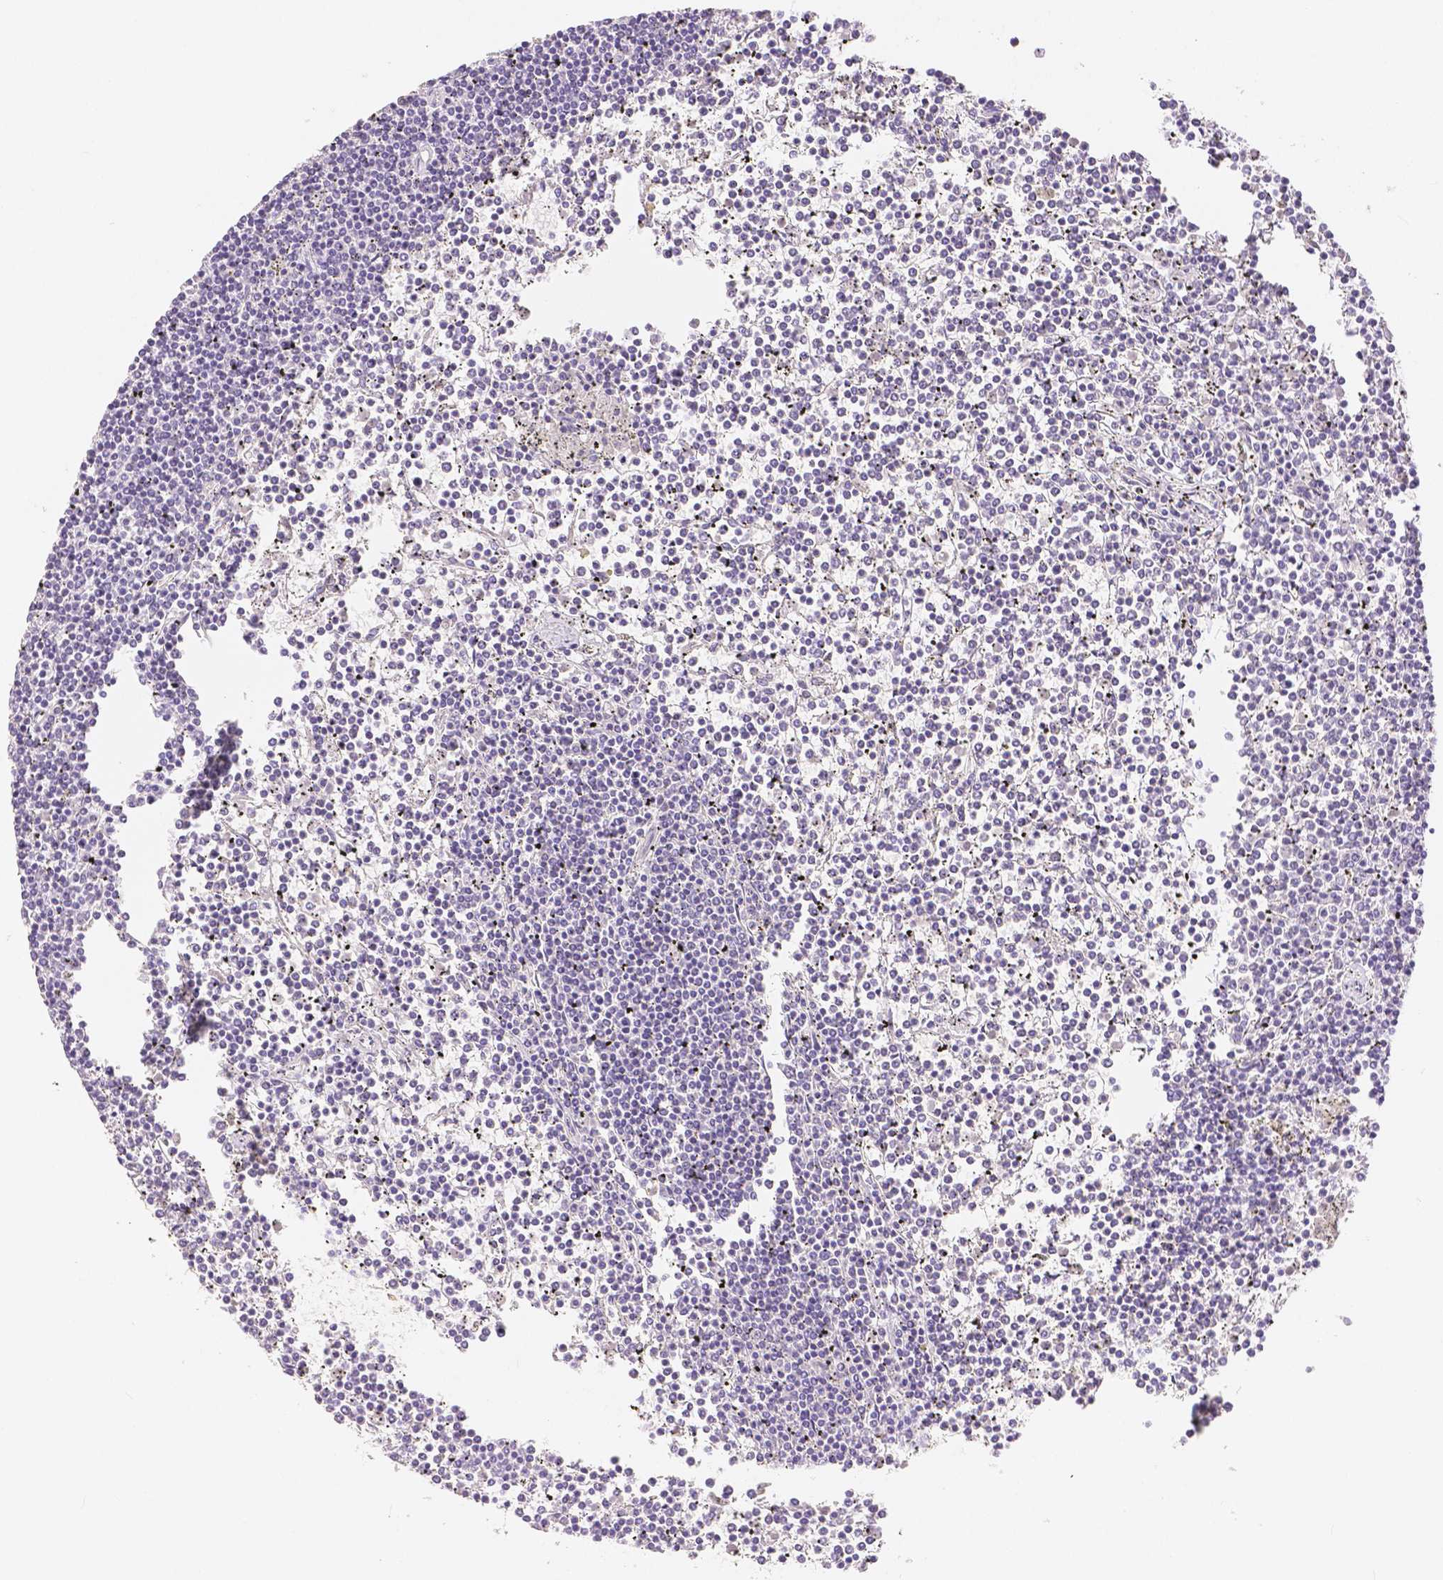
{"staining": {"intensity": "negative", "quantity": "none", "location": "none"}, "tissue": "lymphoma", "cell_type": "Tumor cells", "image_type": "cancer", "snomed": [{"axis": "morphology", "description": "Malignant lymphoma, non-Hodgkin's type, Low grade"}, {"axis": "topography", "description": "Spleen"}], "caption": "Immunohistochemistry (IHC) image of human lymphoma stained for a protein (brown), which exhibits no positivity in tumor cells.", "gene": "OCLN", "patient": {"sex": "female", "age": 19}}